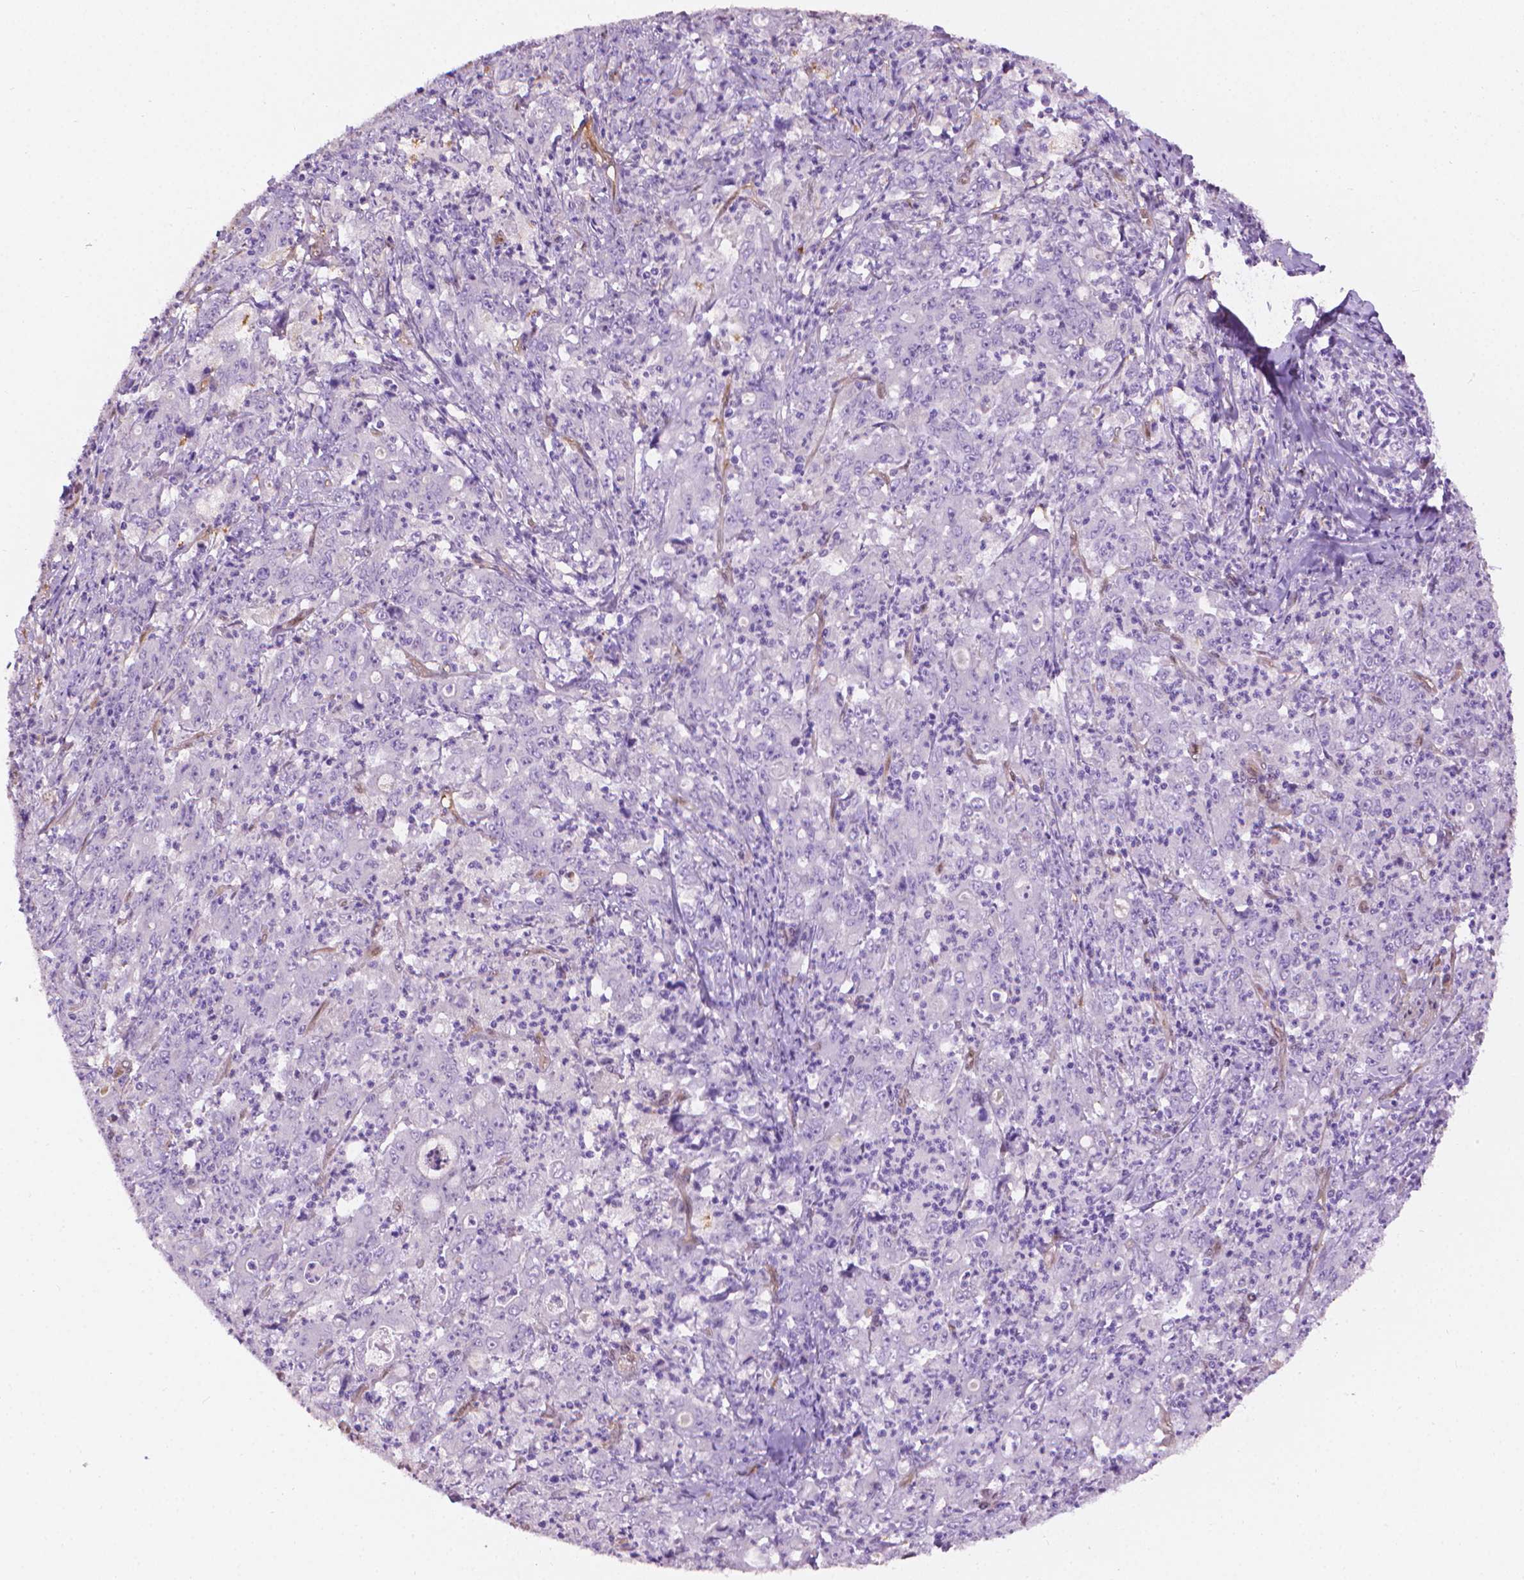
{"staining": {"intensity": "negative", "quantity": "none", "location": "none"}, "tissue": "stomach cancer", "cell_type": "Tumor cells", "image_type": "cancer", "snomed": [{"axis": "morphology", "description": "Adenocarcinoma, NOS"}, {"axis": "topography", "description": "Stomach, lower"}], "caption": "Tumor cells show no significant protein positivity in stomach cancer.", "gene": "CLIC4", "patient": {"sex": "female", "age": 71}}